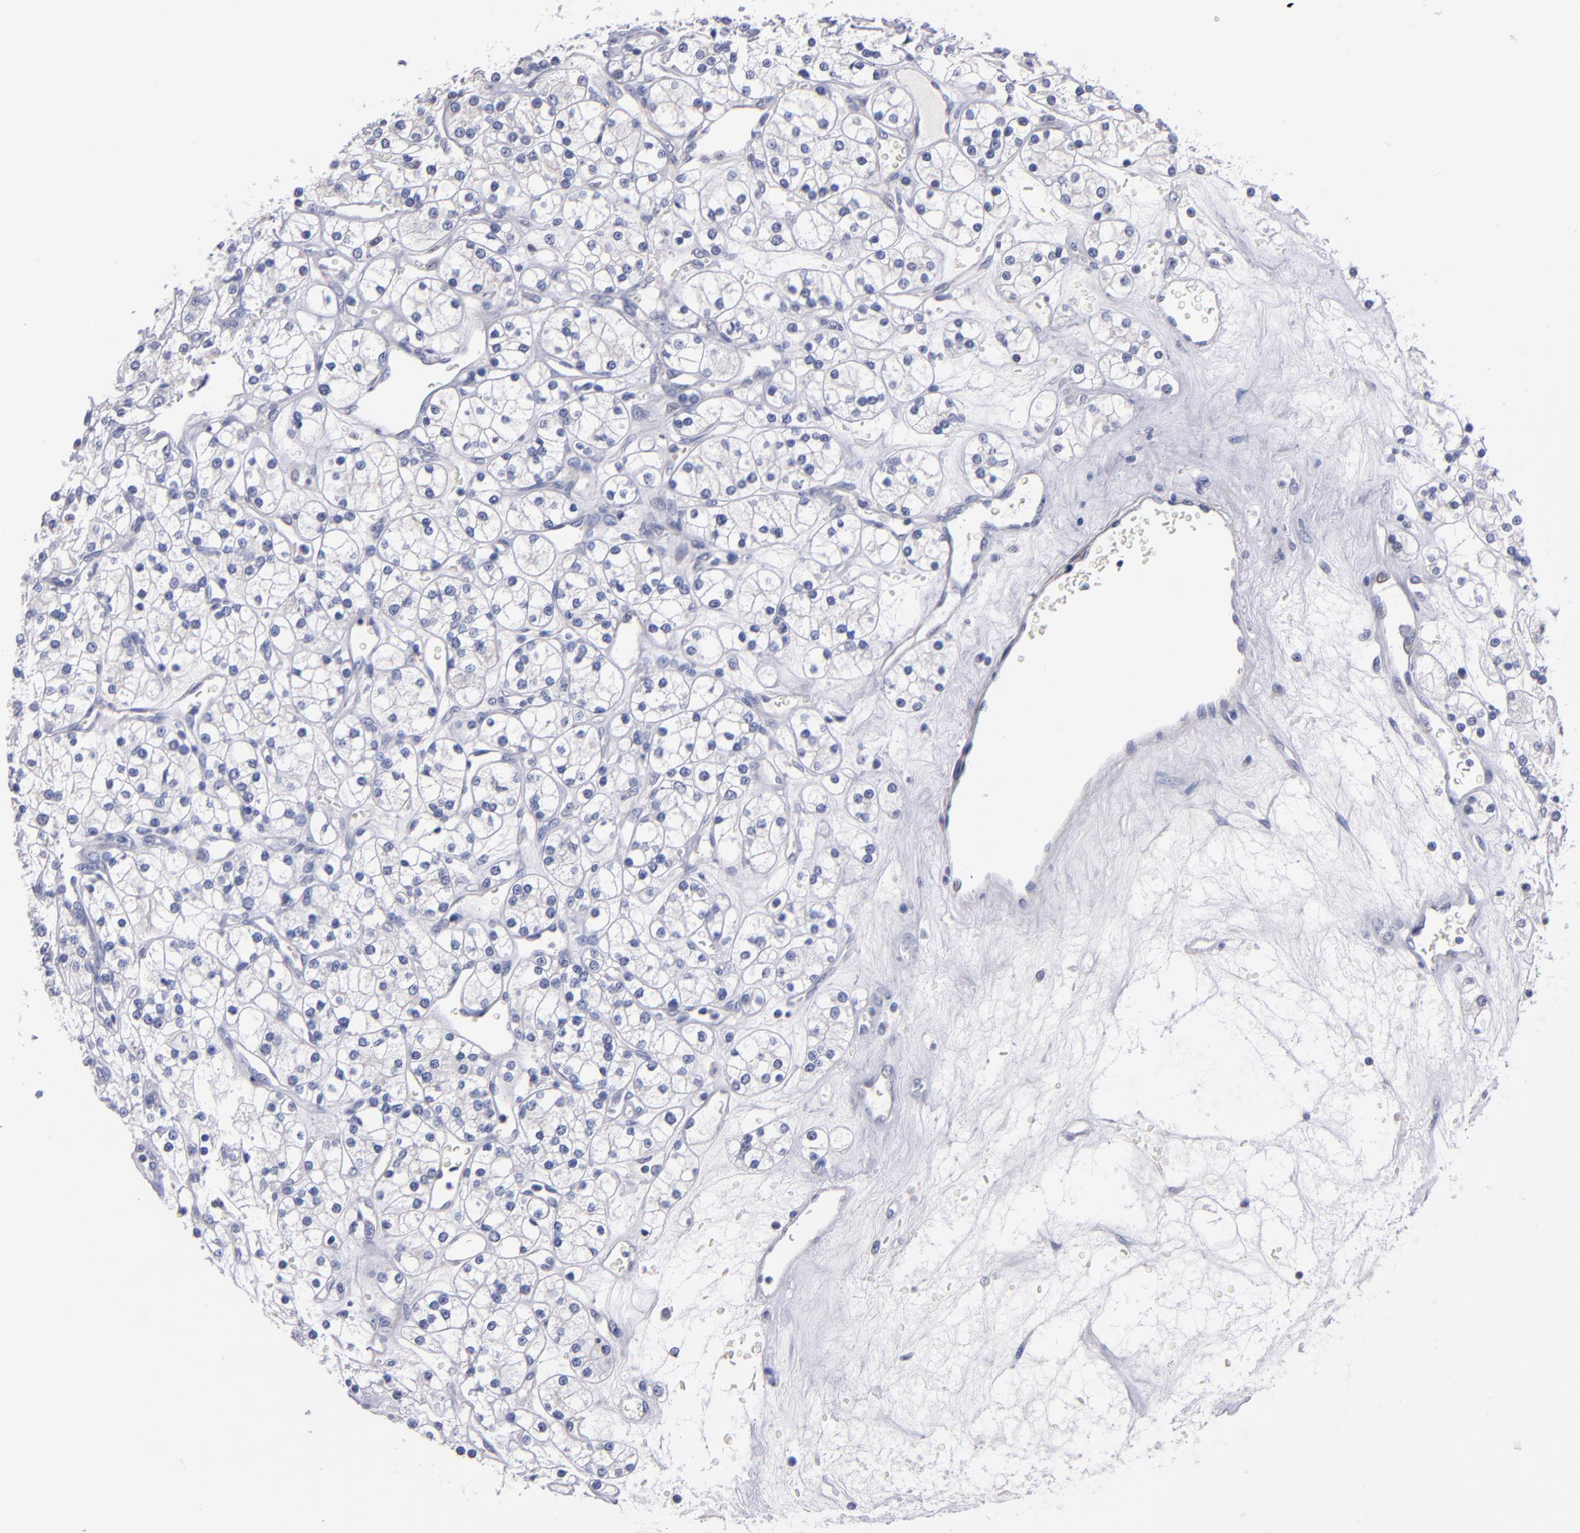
{"staining": {"intensity": "negative", "quantity": "none", "location": "none"}, "tissue": "renal cancer", "cell_type": "Tumor cells", "image_type": "cancer", "snomed": [{"axis": "morphology", "description": "Adenocarcinoma, NOS"}, {"axis": "topography", "description": "Kidney"}], "caption": "Protein analysis of adenocarcinoma (renal) demonstrates no significant positivity in tumor cells. Nuclei are stained in blue.", "gene": "CNTNAP2", "patient": {"sex": "female", "age": 62}}